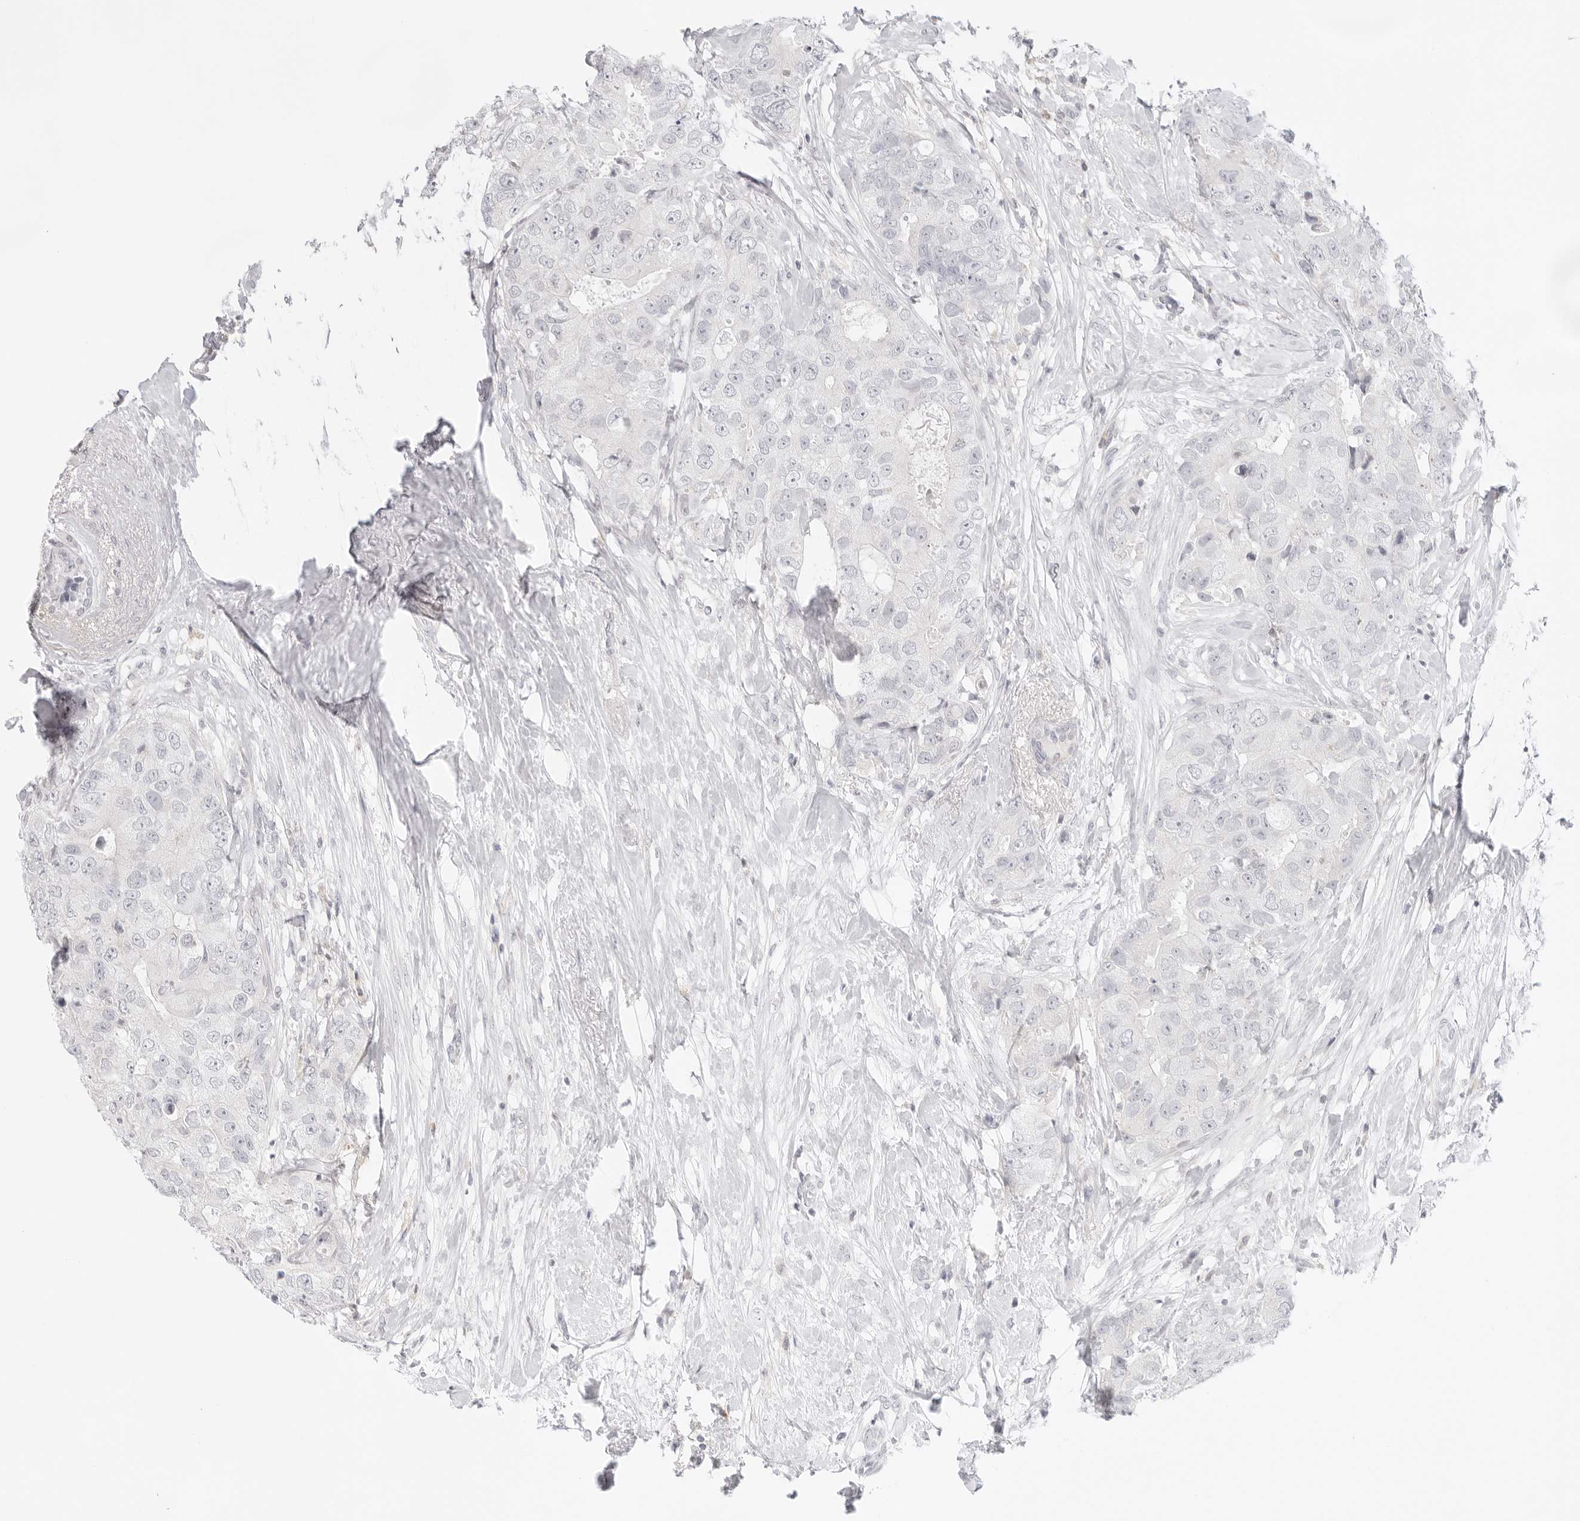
{"staining": {"intensity": "negative", "quantity": "none", "location": "none"}, "tissue": "breast cancer", "cell_type": "Tumor cells", "image_type": "cancer", "snomed": [{"axis": "morphology", "description": "Duct carcinoma"}, {"axis": "topography", "description": "Breast"}], "caption": "Immunohistochemistry of breast invasive ductal carcinoma shows no positivity in tumor cells. The staining was performed using DAB (3,3'-diaminobenzidine) to visualize the protein expression in brown, while the nuclei were stained in blue with hematoxylin (Magnification: 20x).", "gene": "TNFRSF14", "patient": {"sex": "female", "age": 62}}